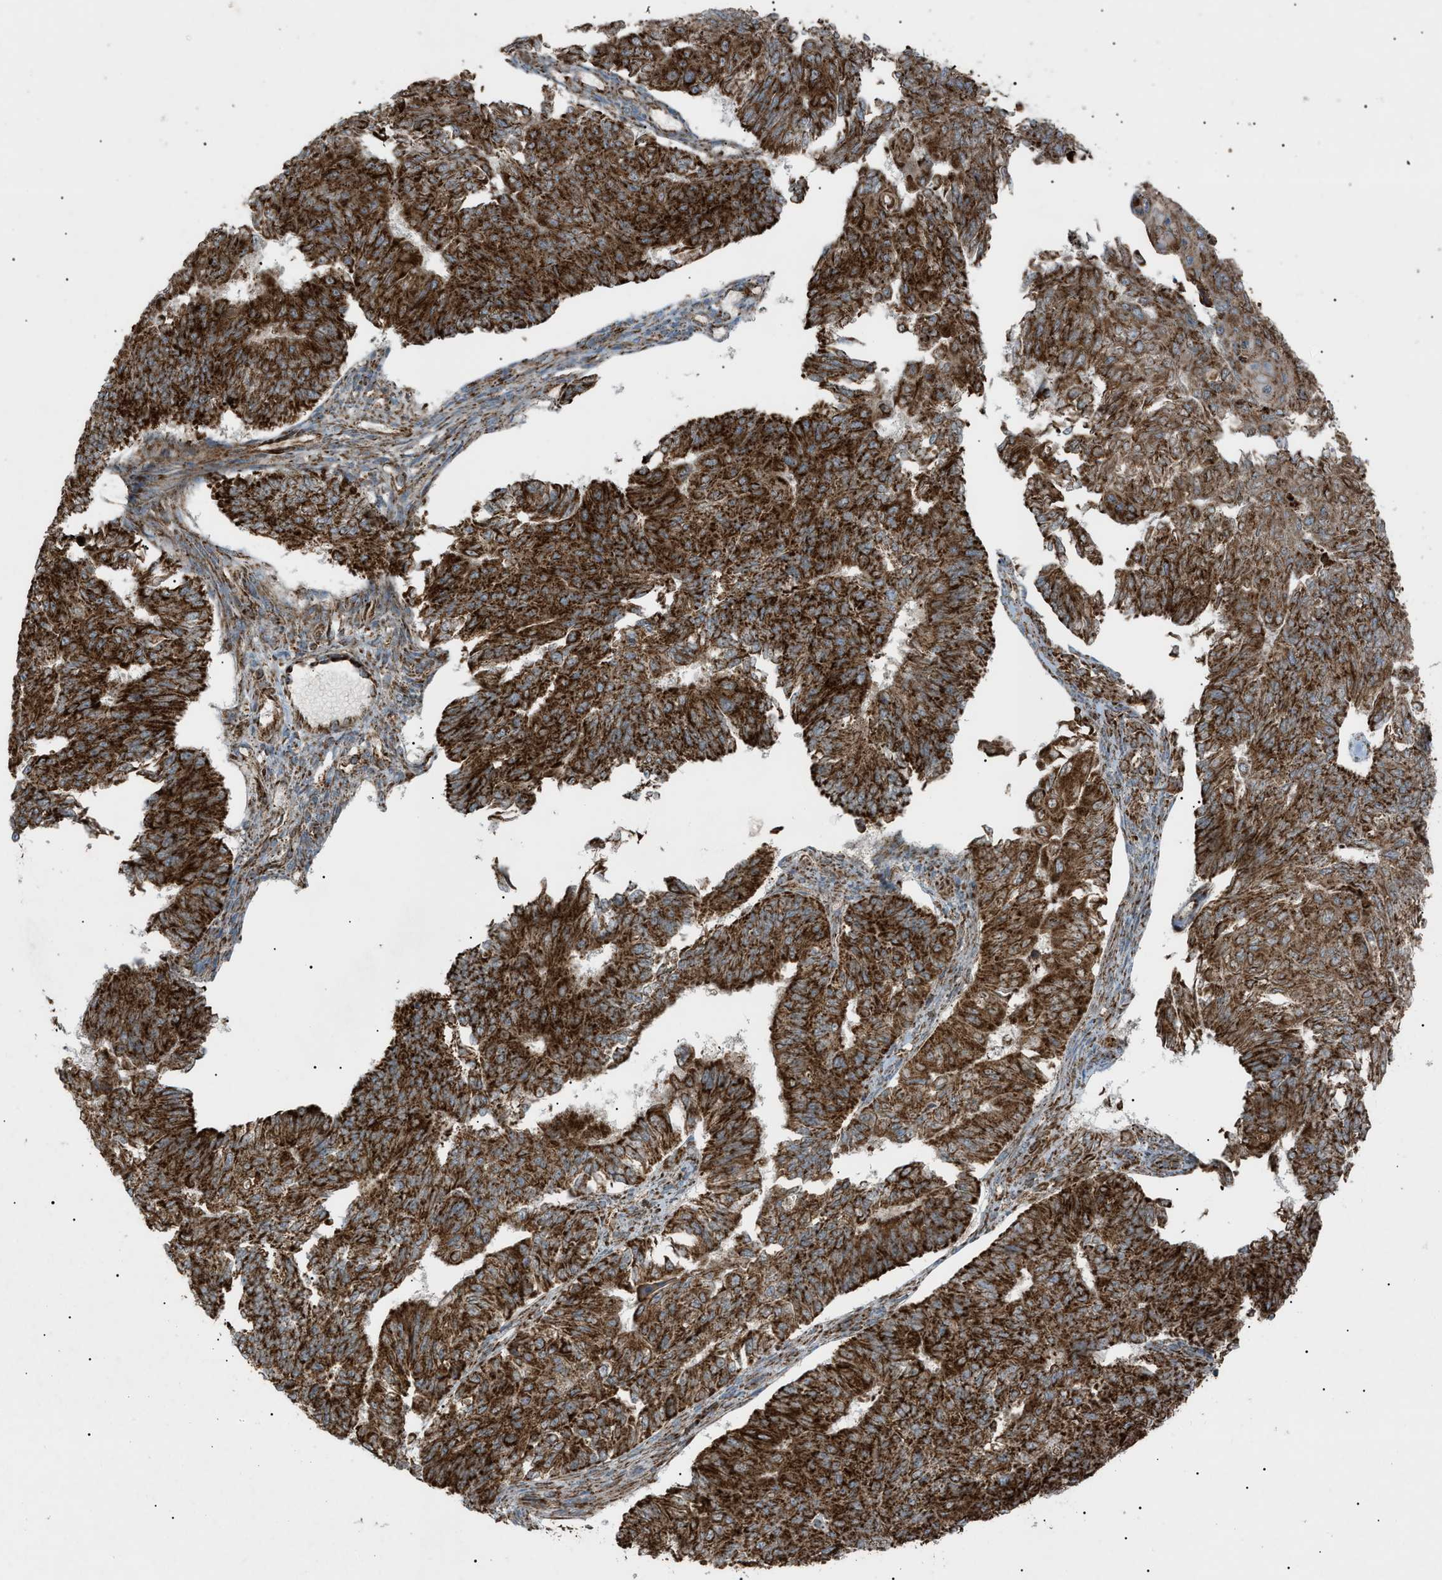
{"staining": {"intensity": "strong", "quantity": ">75%", "location": "cytoplasmic/membranous"}, "tissue": "endometrial cancer", "cell_type": "Tumor cells", "image_type": "cancer", "snomed": [{"axis": "morphology", "description": "Adenocarcinoma, NOS"}, {"axis": "topography", "description": "Endometrium"}], "caption": "Immunohistochemistry (IHC) (DAB) staining of adenocarcinoma (endometrial) displays strong cytoplasmic/membranous protein positivity in about >75% of tumor cells. (DAB IHC, brown staining for protein, blue staining for nuclei).", "gene": "C1GALT1C1", "patient": {"sex": "female", "age": 32}}